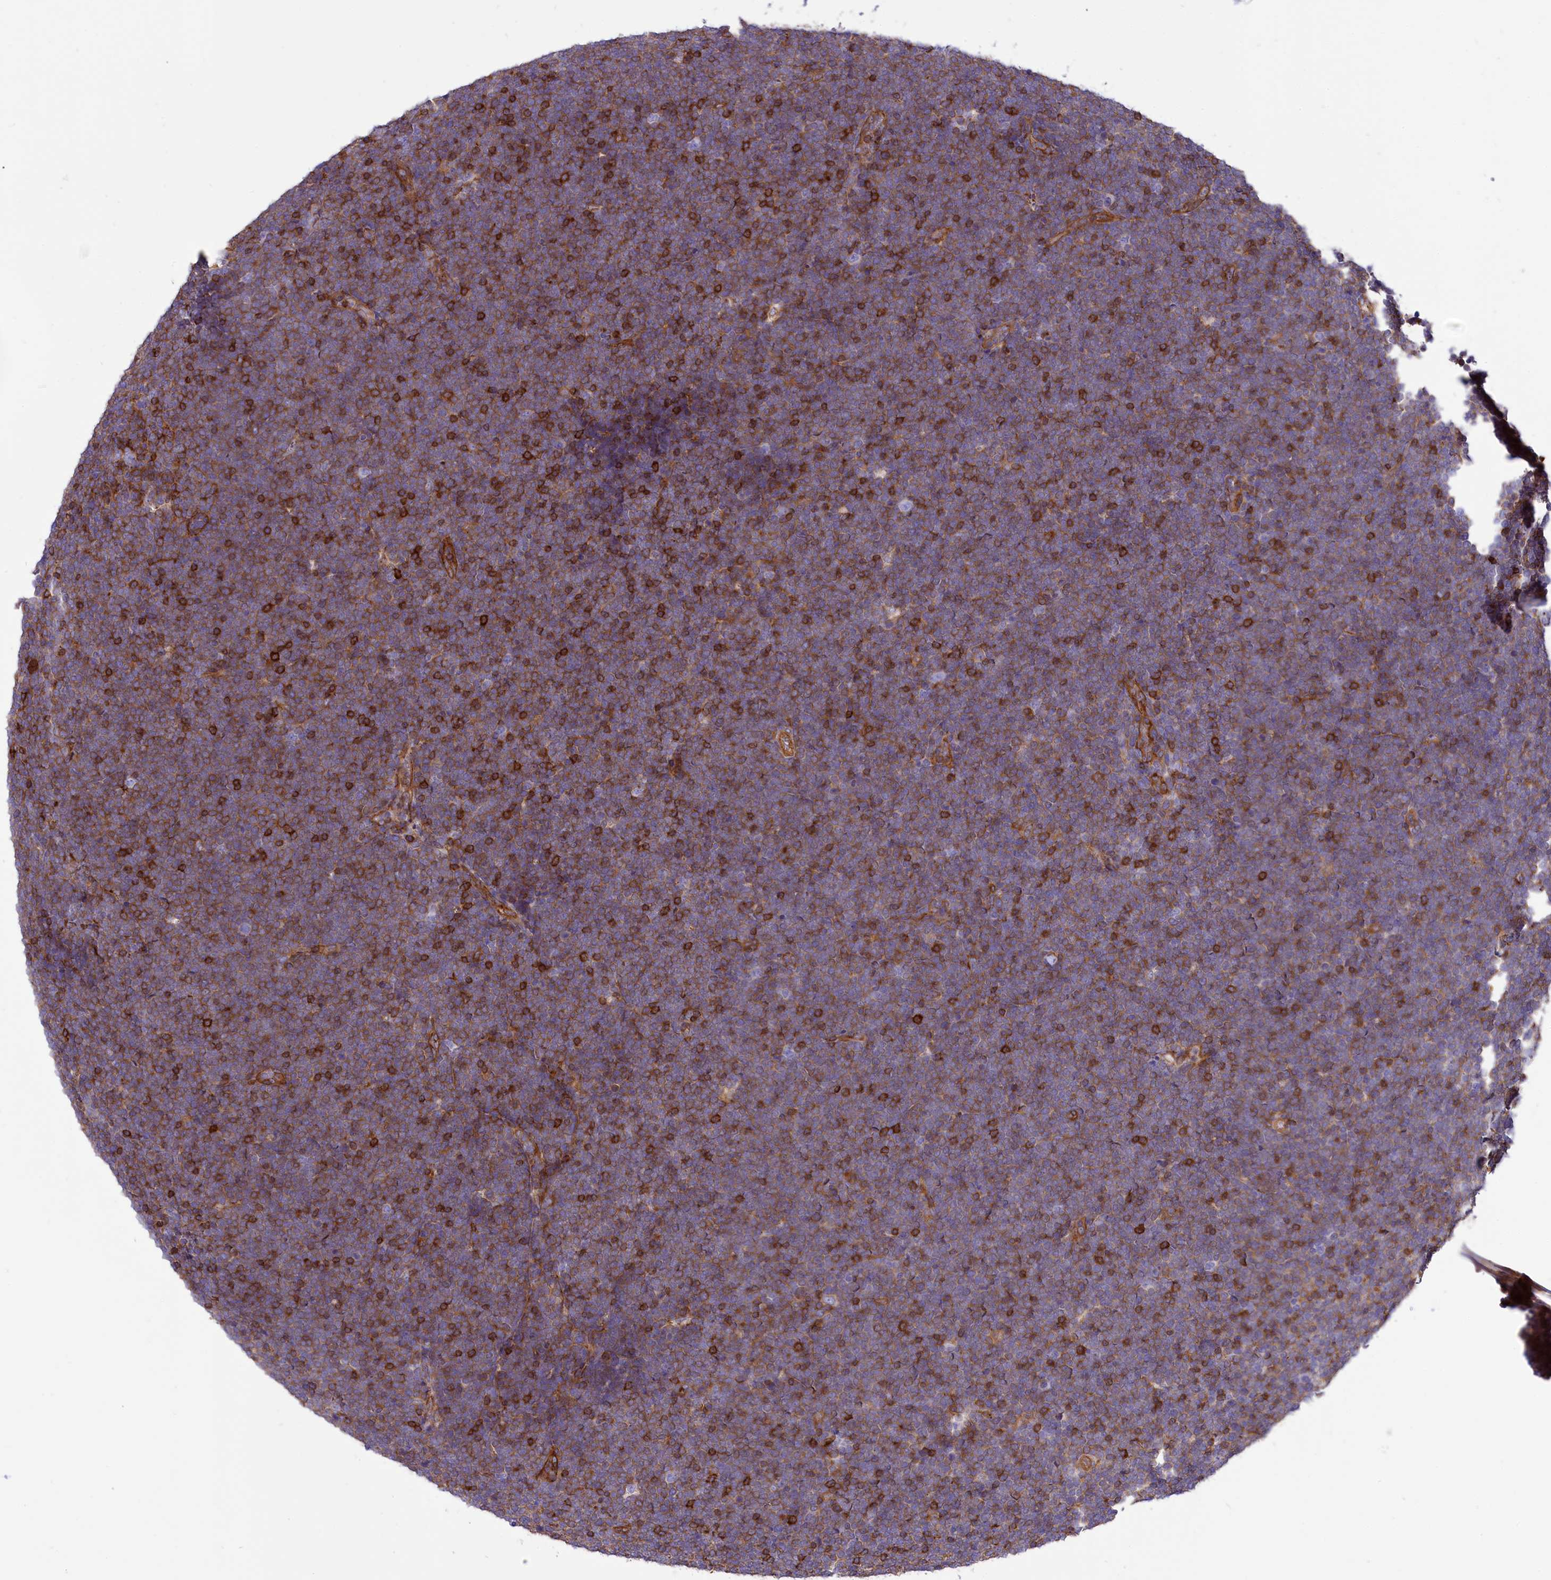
{"staining": {"intensity": "weak", "quantity": "25%-75%", "location": "cytoplasmic/membranous"}, "tissue": "lymphoma", "cell_type": "Tumor cells", "image_type": "cancer", "snomed": [{"axis": "morphology", "description": "Malignant lymphoma, non-Hodgkin's type, High grade"}, {"axis": "topography", "description": "Lymph node"}], "caption": "DAB immunohistochemical staining of human high-grade malignant lymphoma, non-Hodgkin's type demonstrates weak cytoplasmic/membranous protein staining in about 25%-75% of tumor cells.", "gene": "SEPTIN9", "patient": {"sex": "male", "age": 13}}